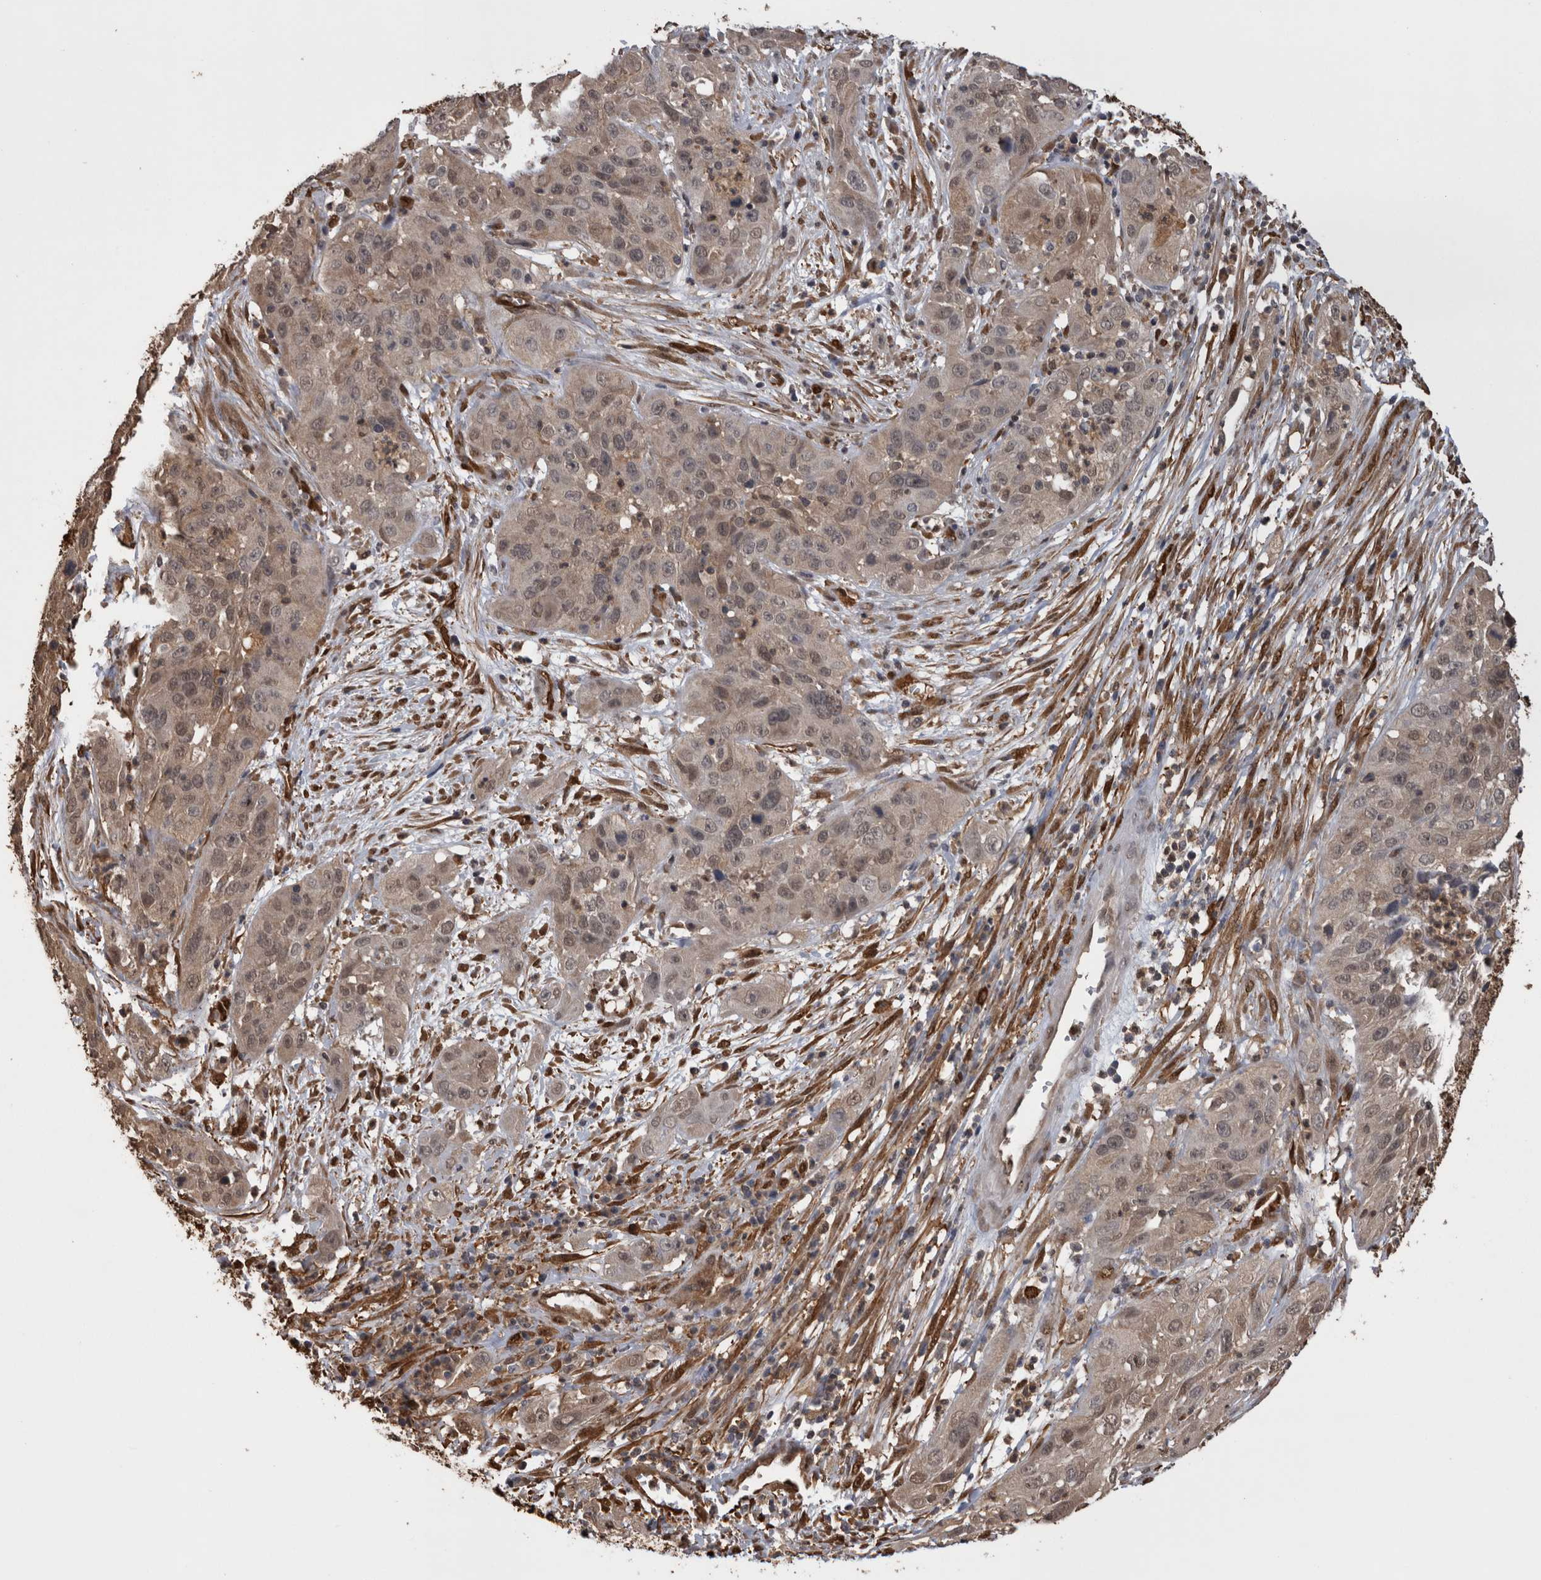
{"staining": {"intensity": "weak", "quantity": ">75%", "location": "cytoplasmic/membranous,nuclear"}, "tissue": "cervical cancer", "cell_type": "Tumor cells", "image_type": "cancer", "snomed": [{"axis": "morphology", "description": "Squamous cell carcinoma, NOS"}, {"axis": "topography", "description": "Cervix"}], "caption": "Immunohistochemical staining of squamous cell carcinoma (cervical) demonstrates weak cytoplasmic/membranous and nuclear protein positivity in approximately >75% of tumor cells.", "gene": "LXN", "patient": {"sex": "female", "age": 32}}